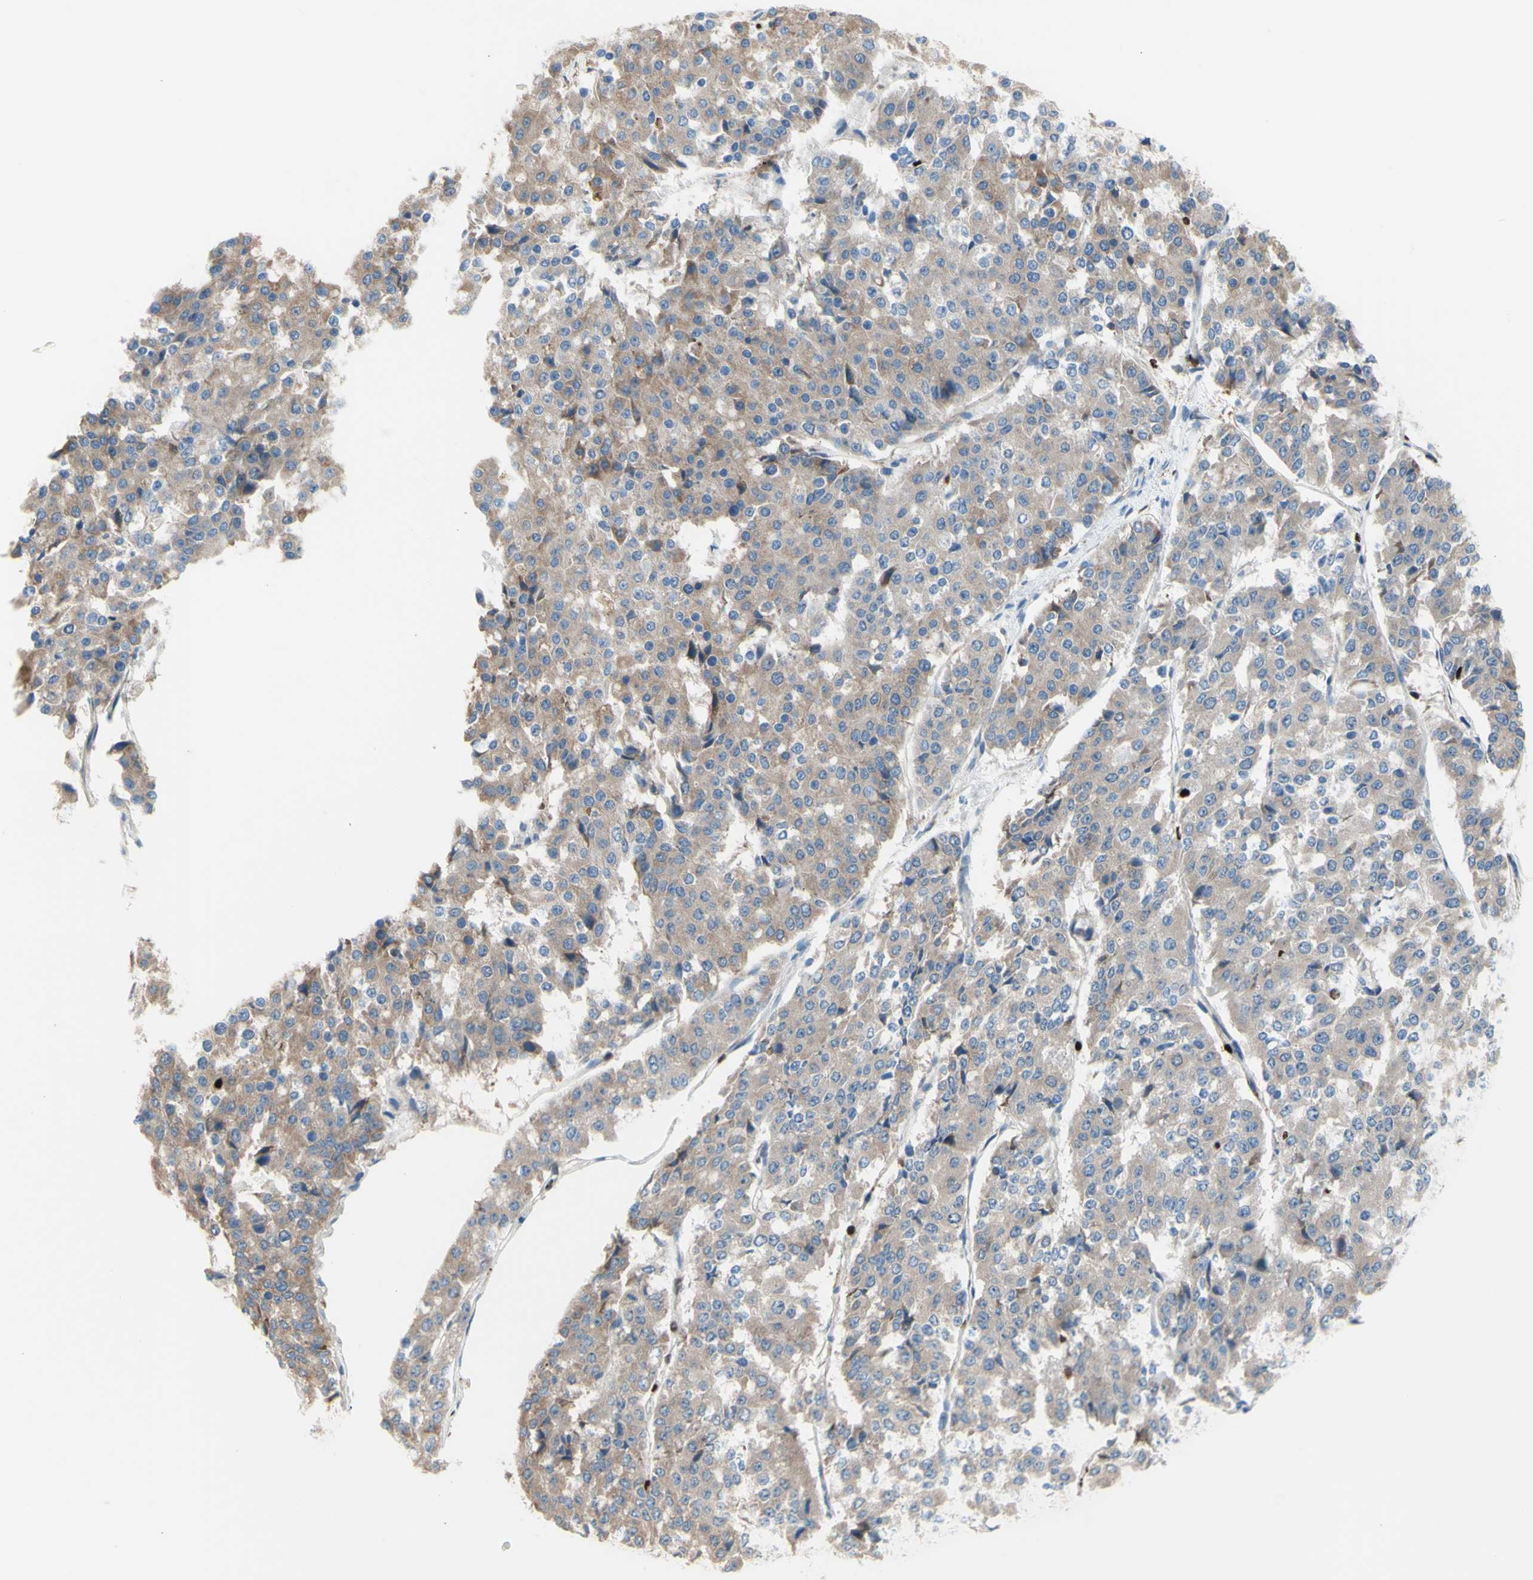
{"staining": {"intensity": "weak", "quantity": ">75%", "location": "cytoplasmic/membranous"}, "tissue": "pancreatic cancer", "cell_type": "Tumor cells", "image_type": "cancer", "snomed": [{"axis": "morphology", "description": "Adenocarcinoma, NOS"}, {"axis": "topography", "description": "Pancreas"}], "caption": "Immunohistochemical staining of human pancreatic cancer exhibits weak cytoplasmic/membranous protein staining in about >75% of tumor cells.", "gene": "EED", "patient": {"sex": "male", "age": 50}}